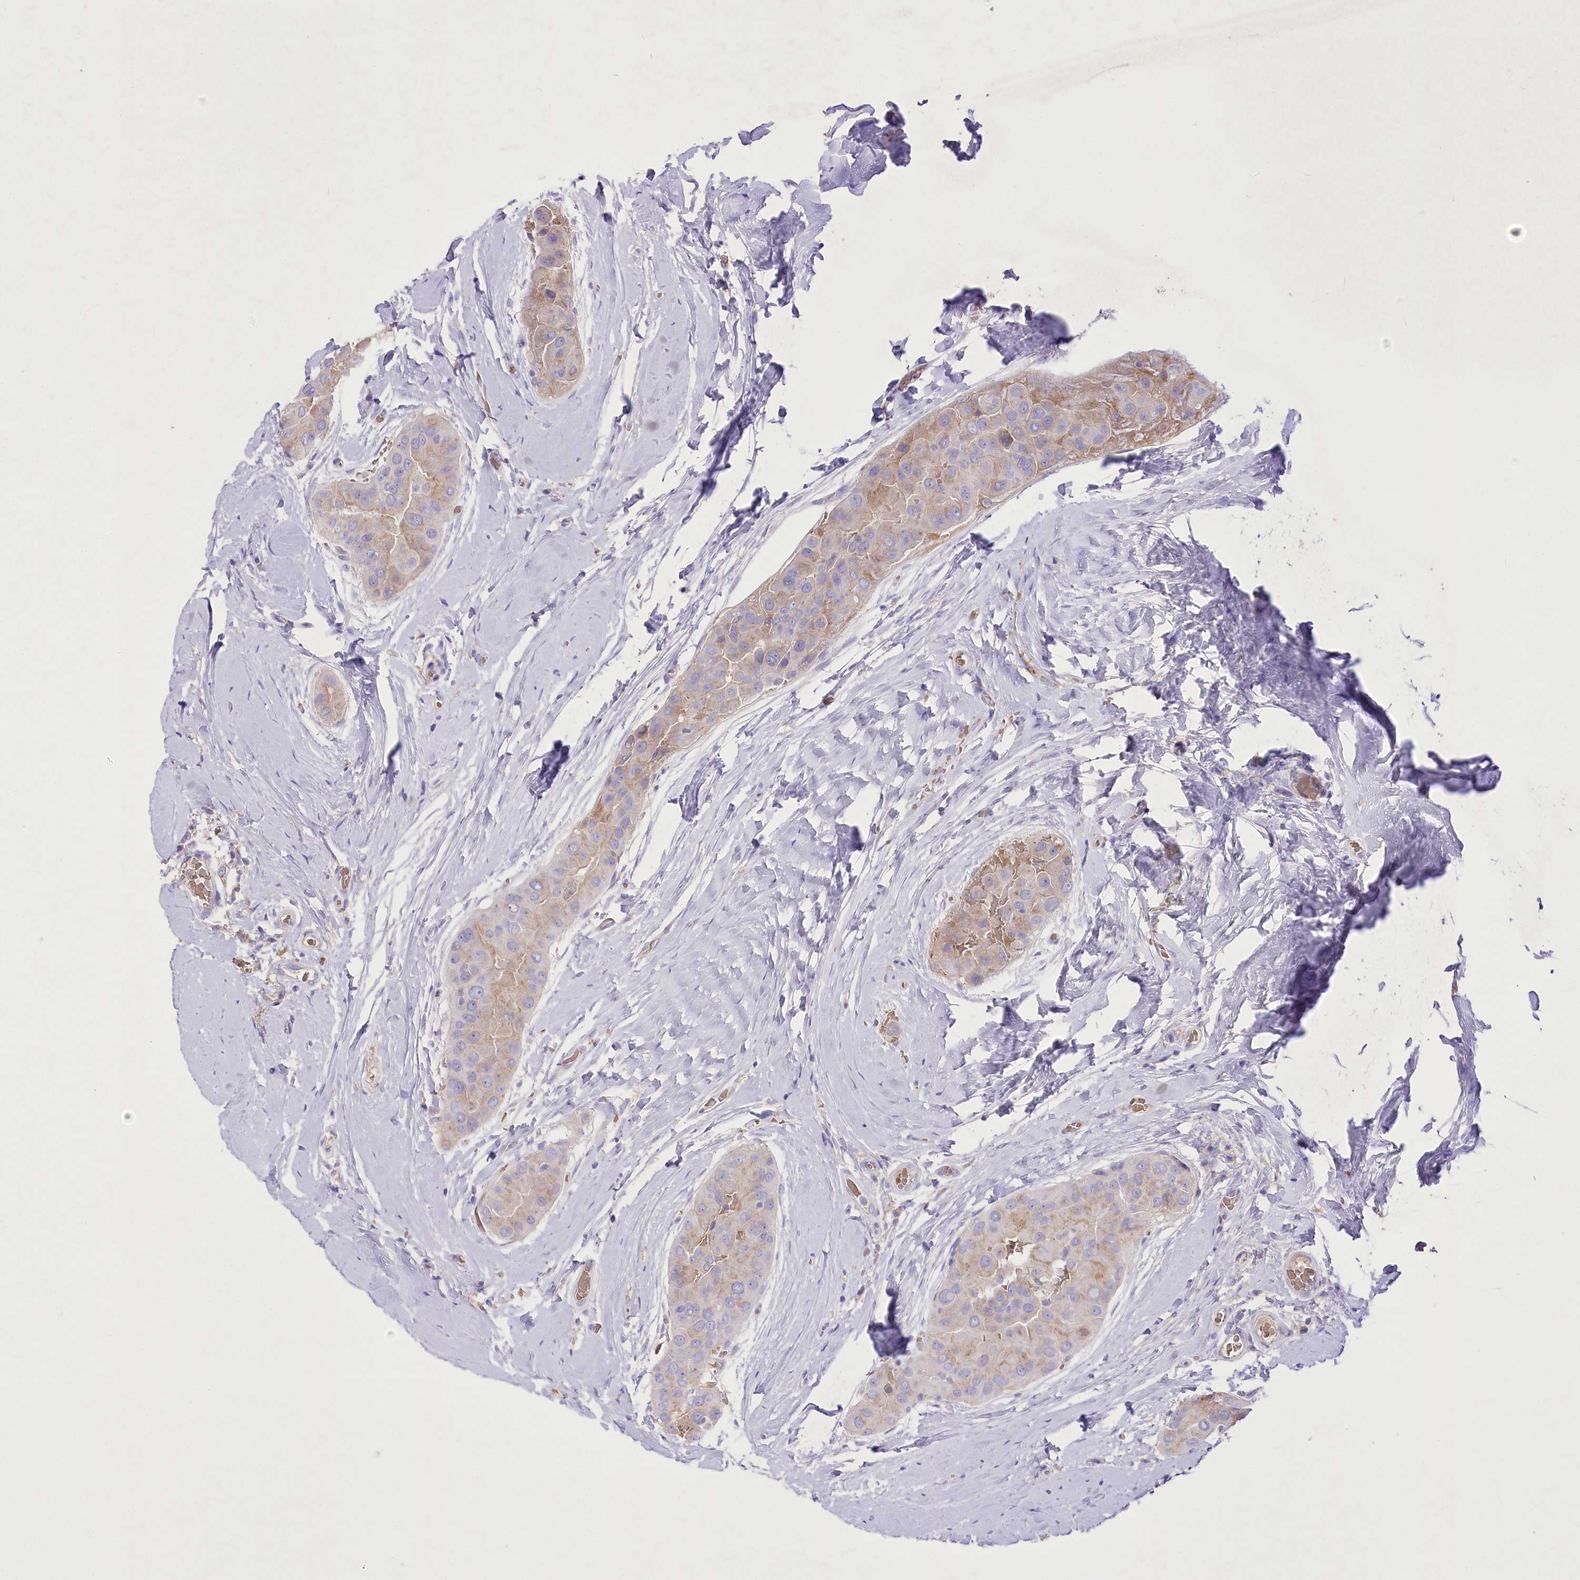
{"staining": {"intensity": "weak", "quantity": "<25%", "location": "cytoplasmic/membranous"}, "tissue": "thyroid cancer", "cell_type": "Tumor cells", "image_type": "cancer", "snomed": [{"axis": "morphology", "description": "Papillary adenocarcinoma, NOS"}, {"axis": "topography", "description": "Thyroid gland"}], "caption": "High magnification brightfield microscopy of thyroid cancer stained with DAB (3,3'-diaminobenzidine) (brown) and counterstained with hematoxylin (blue): tumor cells show no significant expression.", "gene": "PRSS53", "patient": {"sex": "male", "age": 33}}